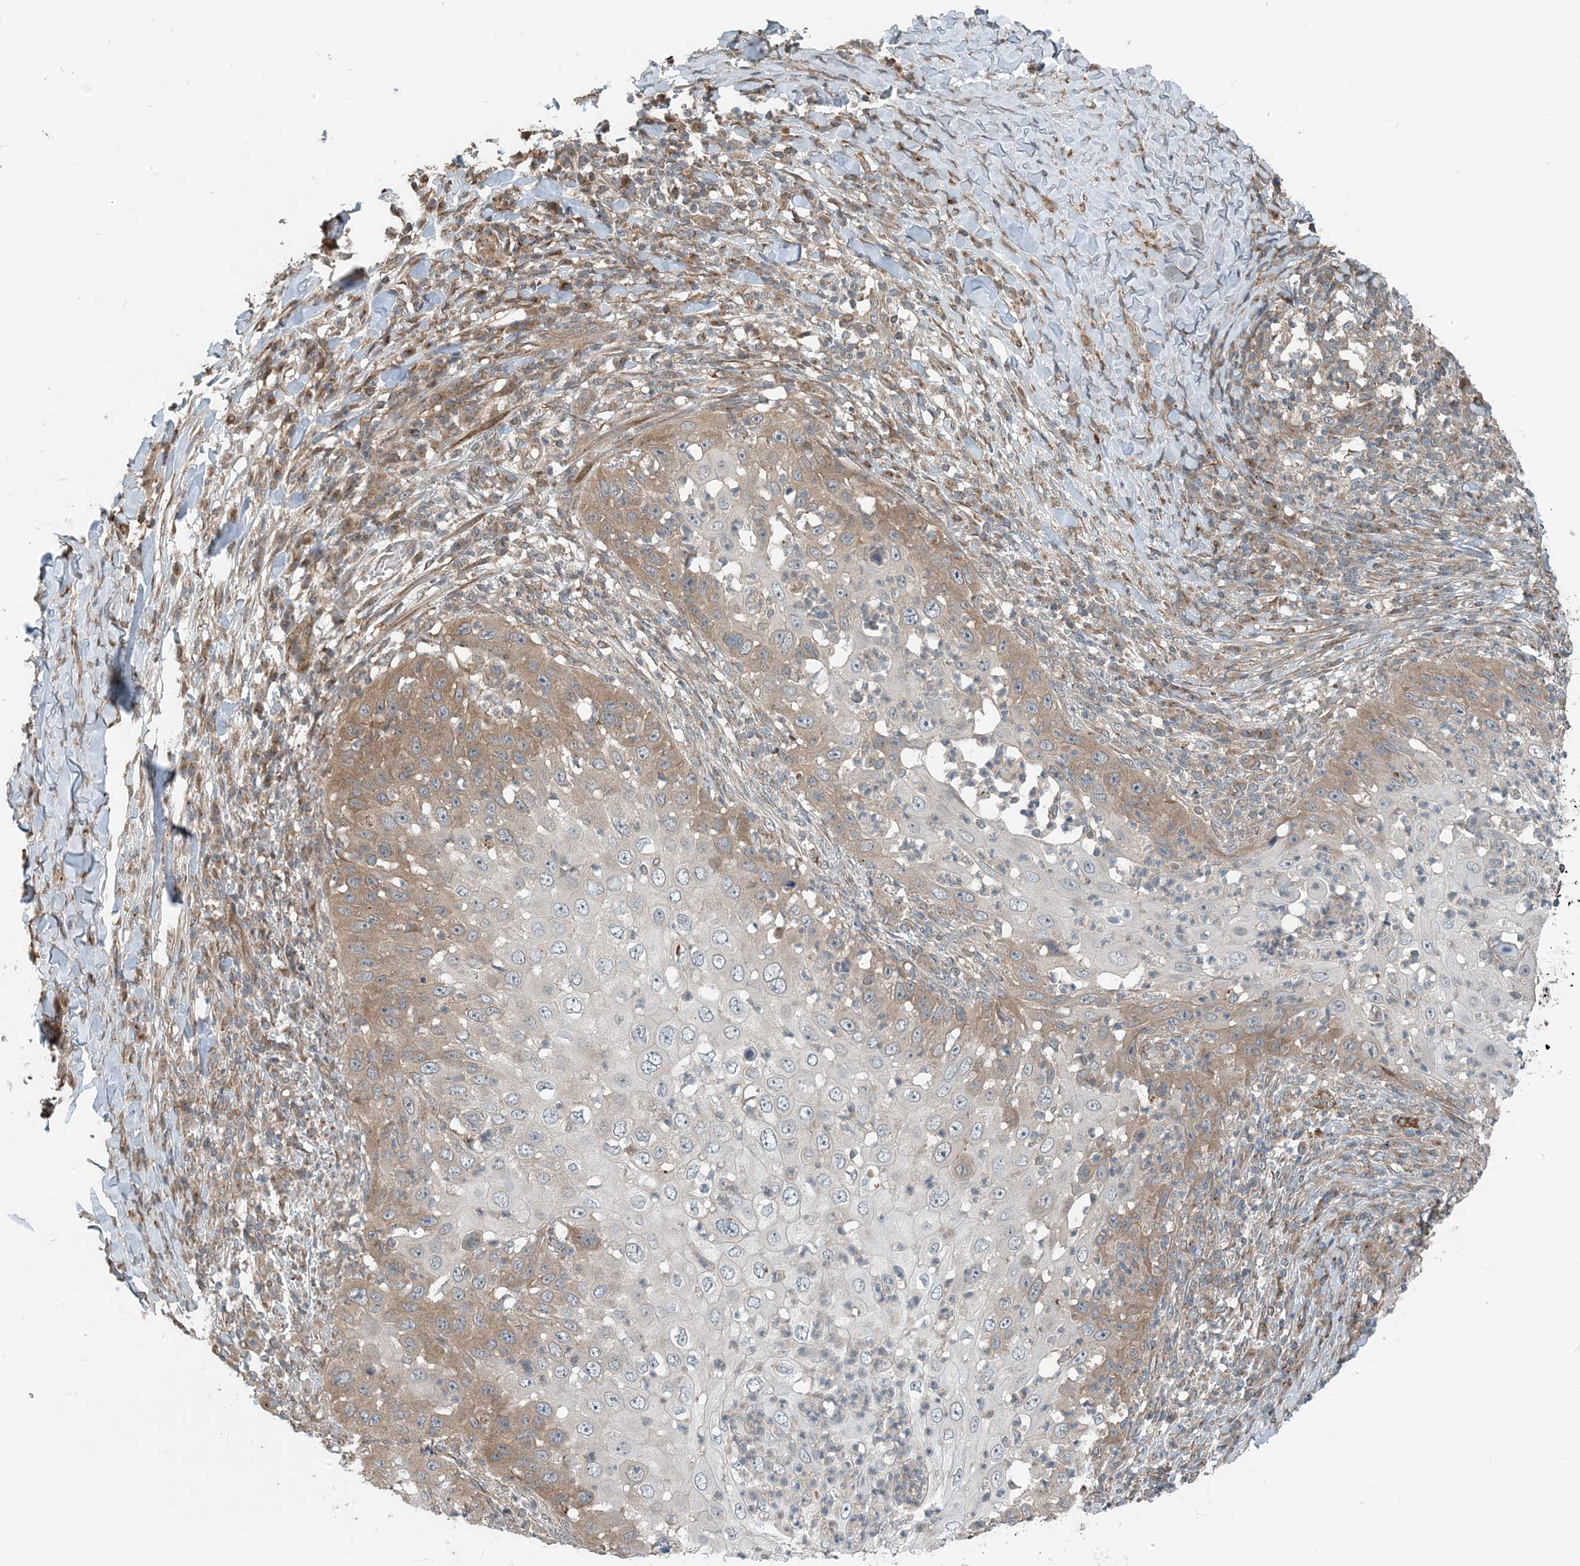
{"staining": {"intensity": "moderate", "quantity": "25%-75%", "location": "cytoplasmic/membranous"}, "tissue": "skin cancer", "cell_type": "Tumor cells", "image_type": "cancer", "snomed": [{"axis": "morphology", "description": "Squamous cell carcinoma, NOS"}, {"axis": "topography", "description": "Skin"}], "caption": "Brown immunohistochemical staining in human squamous cell carcinoma (skin) demonstrates moderate cytoplasmic/membranous positivity in about 25%-75% of tumor cells. The protein of interest is shown in brown color, while the nuclei are stained blue.", "gene": "ZBTB3", "patient": {"sex": "female", "age": 44}}